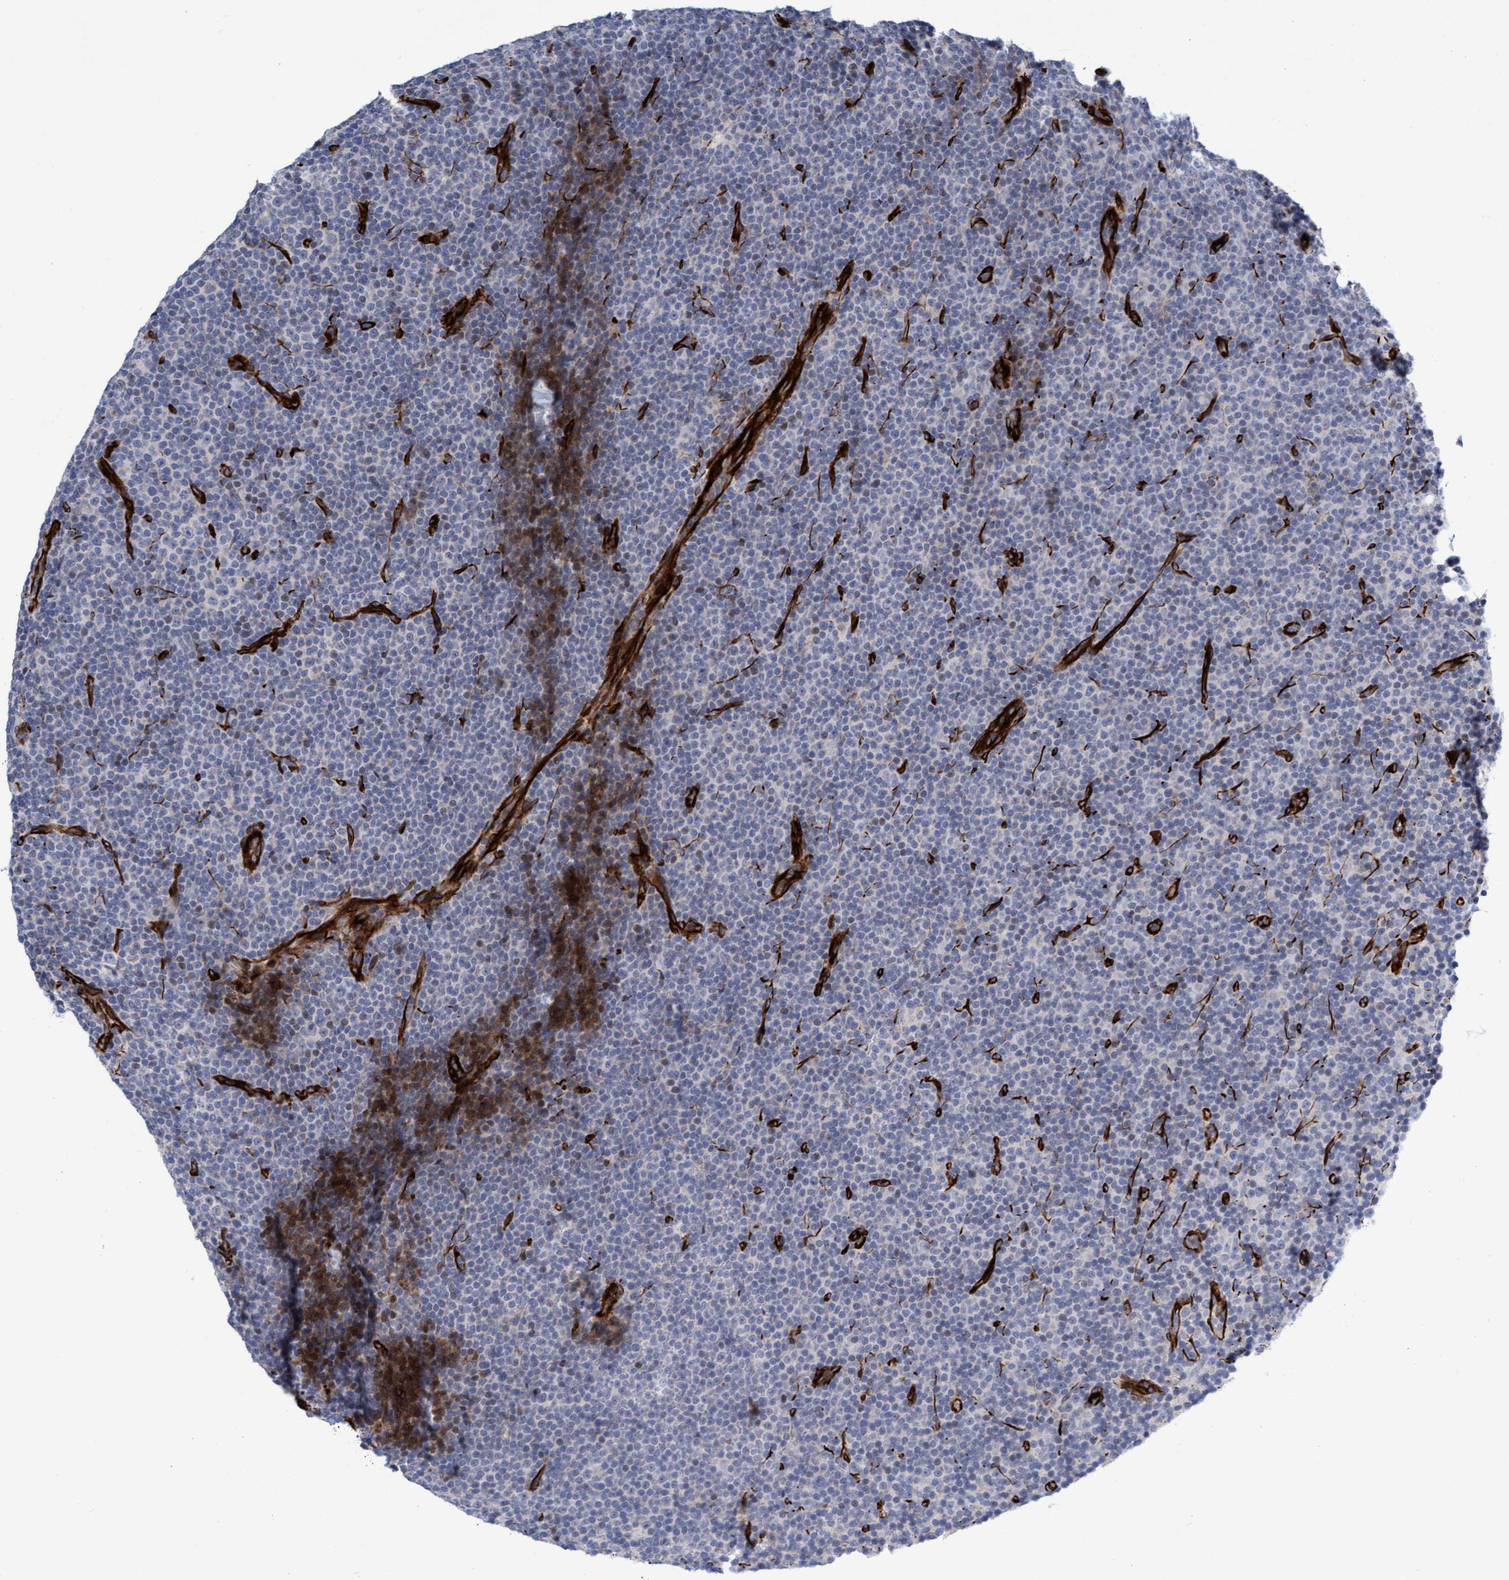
{"staining": {"intensity": "negative", "quantity": "none", "location": "none"}, "tissue": "lymphoma", "cell_type": "Tumor cells", "image_type": "cancer", "snomed": [{"axis": "morphology", "description": "Malignant lymphoma, non-Hodgkin's type, Low grade"}, {"axis": "topography", "description": "Lymph node"}], "caption": "Tumor cells show no significant expression in low-grade malignant lymphoma, non-Hodgkin's type.", "gene": "POLG2", "patient": {"sex": "female", "age": 67}}